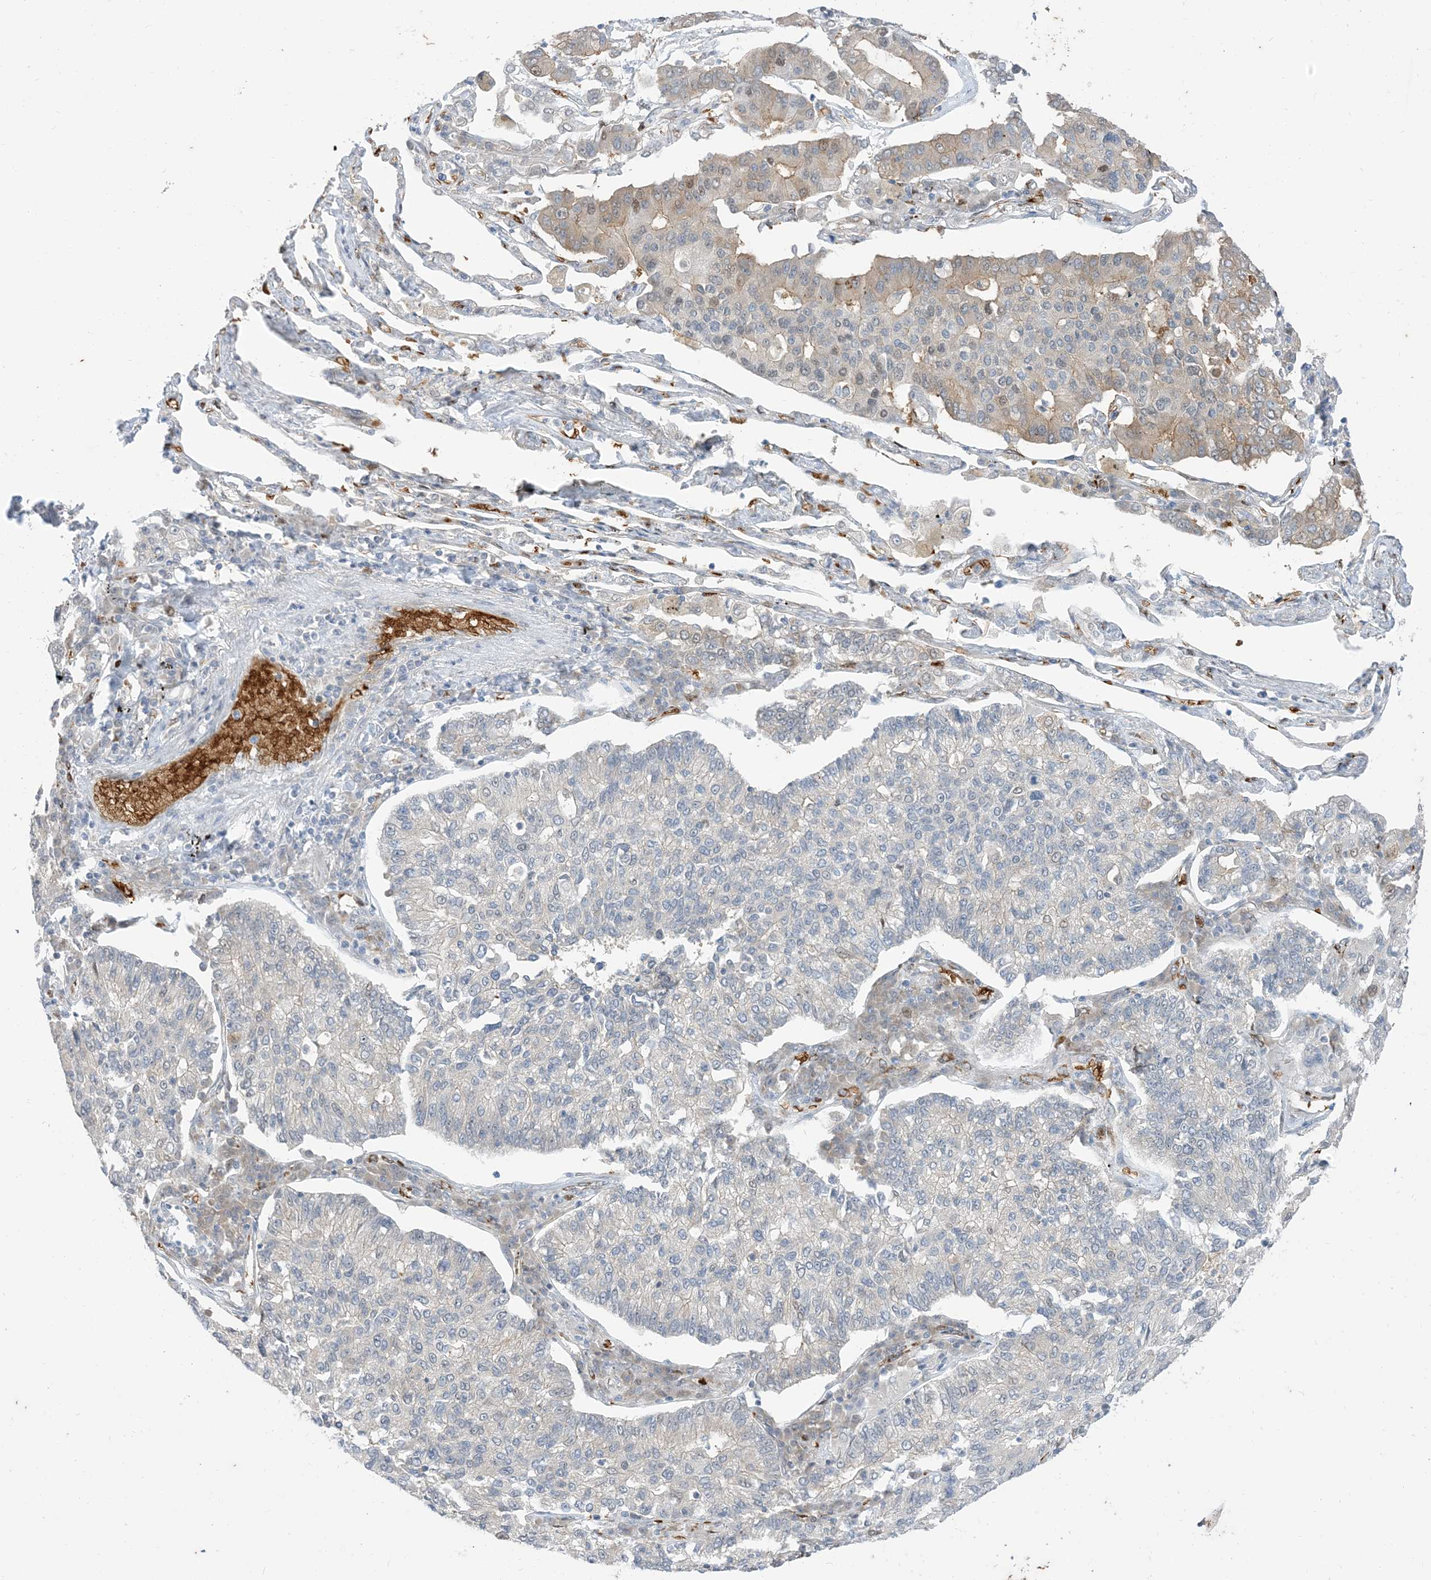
{"staining": {"intensity": "negative", "quantity": "none", "location": "none"}, "tissue": "lung cancer", "cell_type": "Tumor cells", "image_type": "cancer", "snomed": [{"axis": "morphology", "description": "Adenocarcinoma, NOS"}, {"axis": "topography", "description": "Lung"}], "caption": "Lung cancer (adenocarcinoma) was stained to show a protein in brown. There is no significant staining in tumor cells.", "gene": "RIN1", "patient": {"sex": "male", "age": 49}}